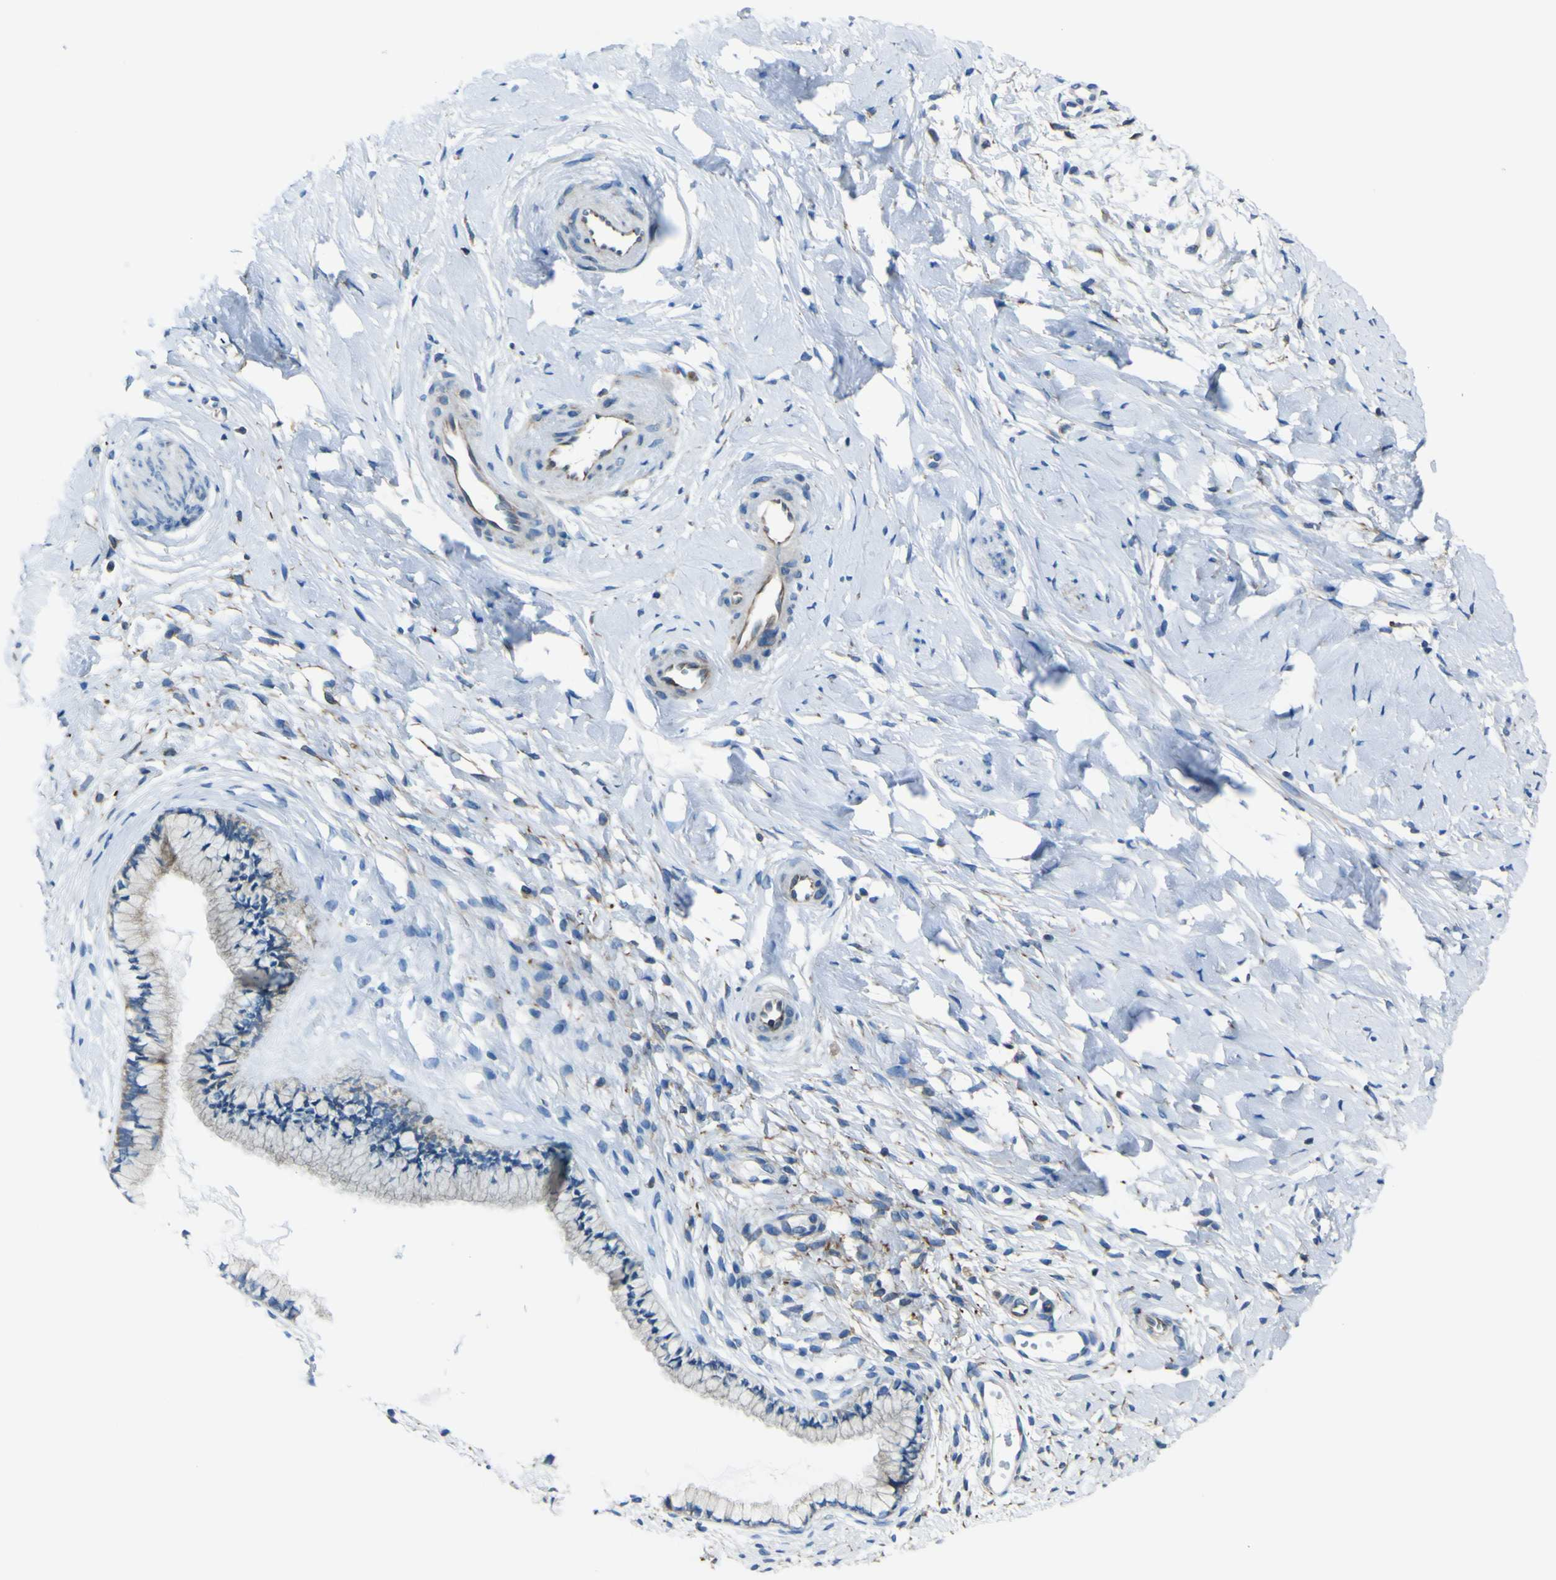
{"staining": {"intensity": "negative", "quantity": "none", "location": "none"}, "tissue": "cervix", "cell_type": "Glandular cells", "image_type": "normal", "snomed": [{"axis": "morphology", "description": "Normal tissue, NOS"}, {"axis": "topography", "description": "Cervix"}], "caption": "IHC photomicrograph of unremarkable cervix: cervix stained with DAB displays no significant protein staining in glandular cells. The staining is performed using DAB (3,3'-diaminobenzidine) brown chromogen with nuclei counter-stained in using hematoxylin.", "gene": "STIM1", "patient": {"sex": "female", "age": 65}}